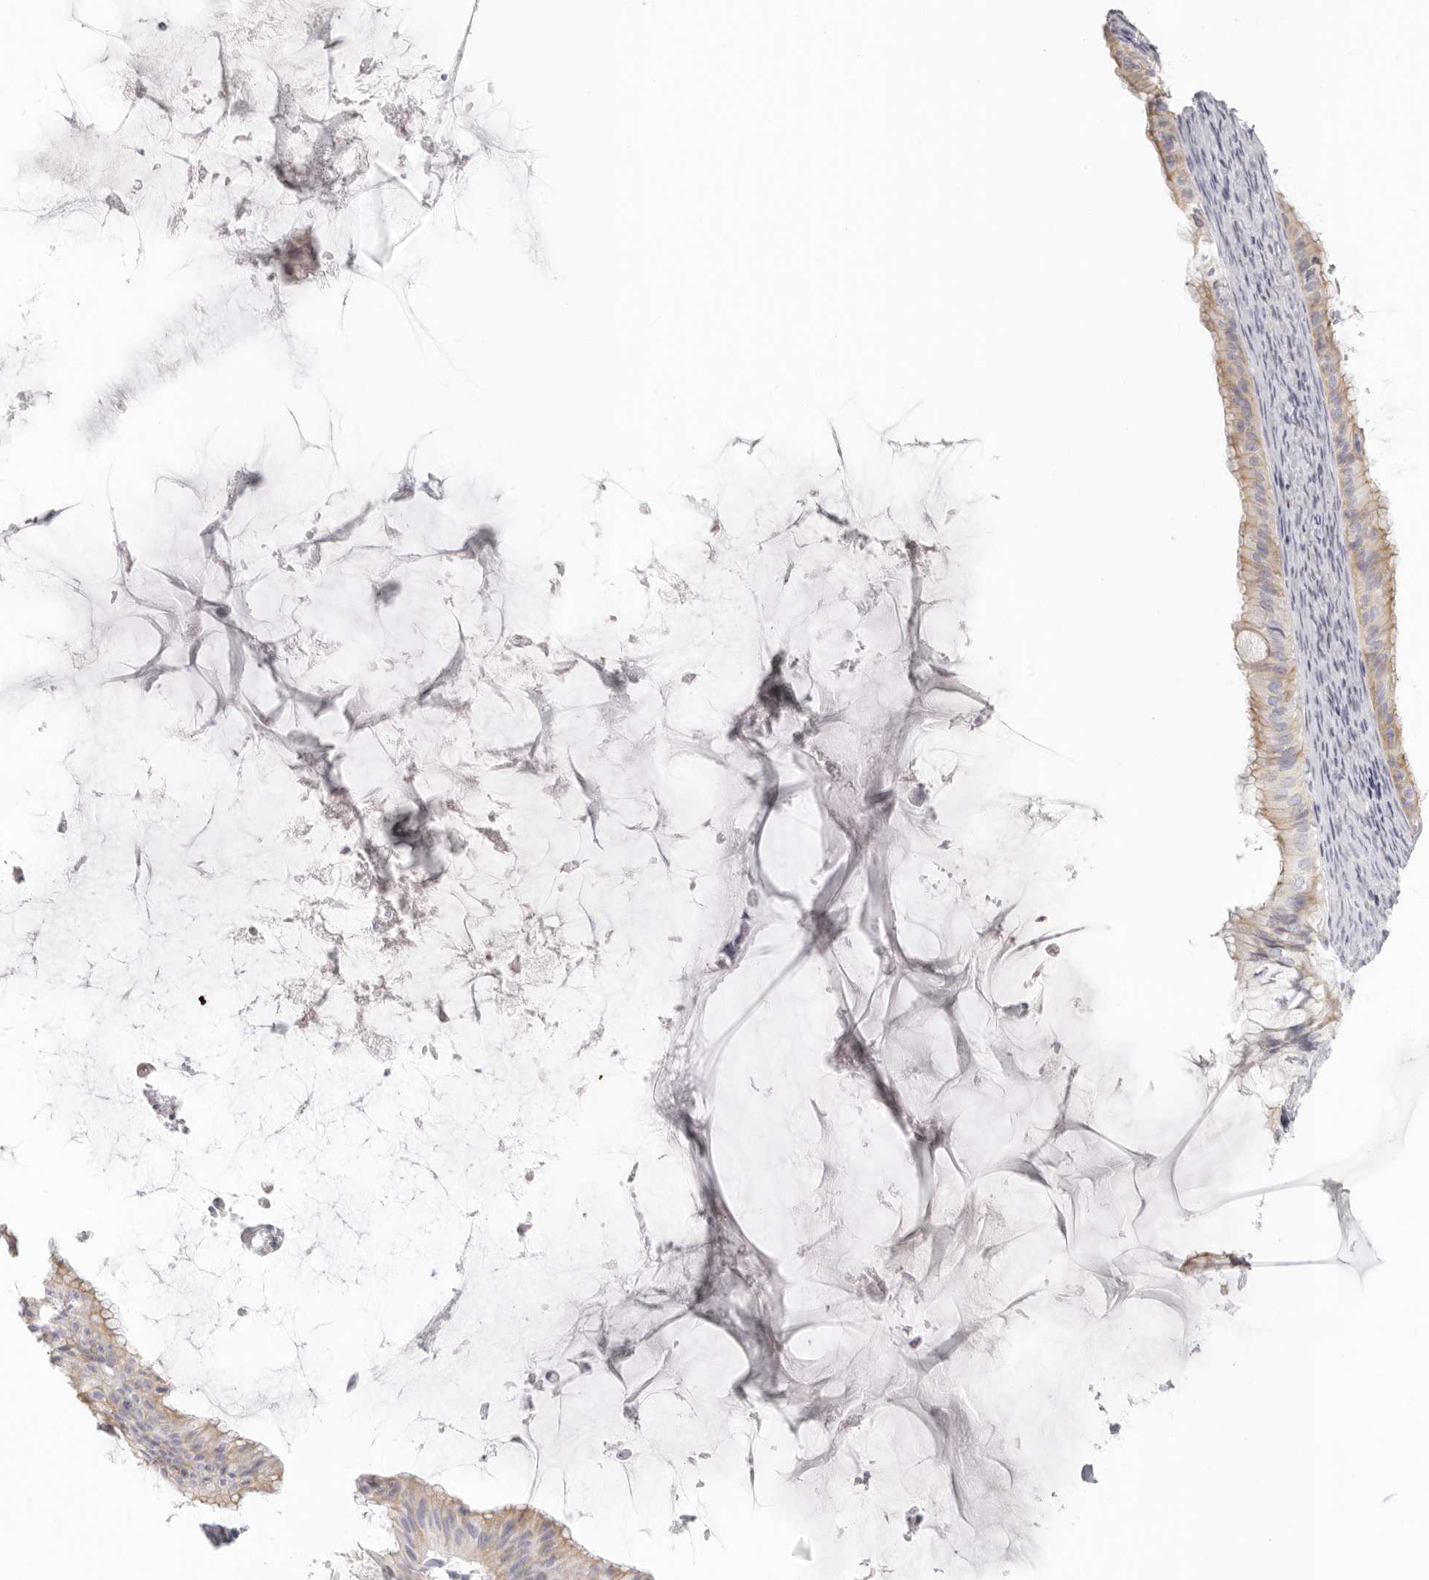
{"staining": {"intensity": "weak", "quantity": "25%-75%", "location": "cytoplasmic/membranous"}, "tissue": "ovarian cancer", "cell_type": "Tumor cells", "image_type": "cancer", "snomed": [{"axis": "morphology", "description": "Cystadenocarcinoma, mucinous, NOS"}, {"axis": "topography", "description": "Ovary"}], "caption": "This histopathology image shows immunohistochemistry staining of human ovarian mucinous cystadenocarcinoma, with low weak cytoplasmic/membranous positivity in approximately 25%-75% of tumor cells.", "gene": "RXFP1", "patient": {"sex": "female", "age": 61}}